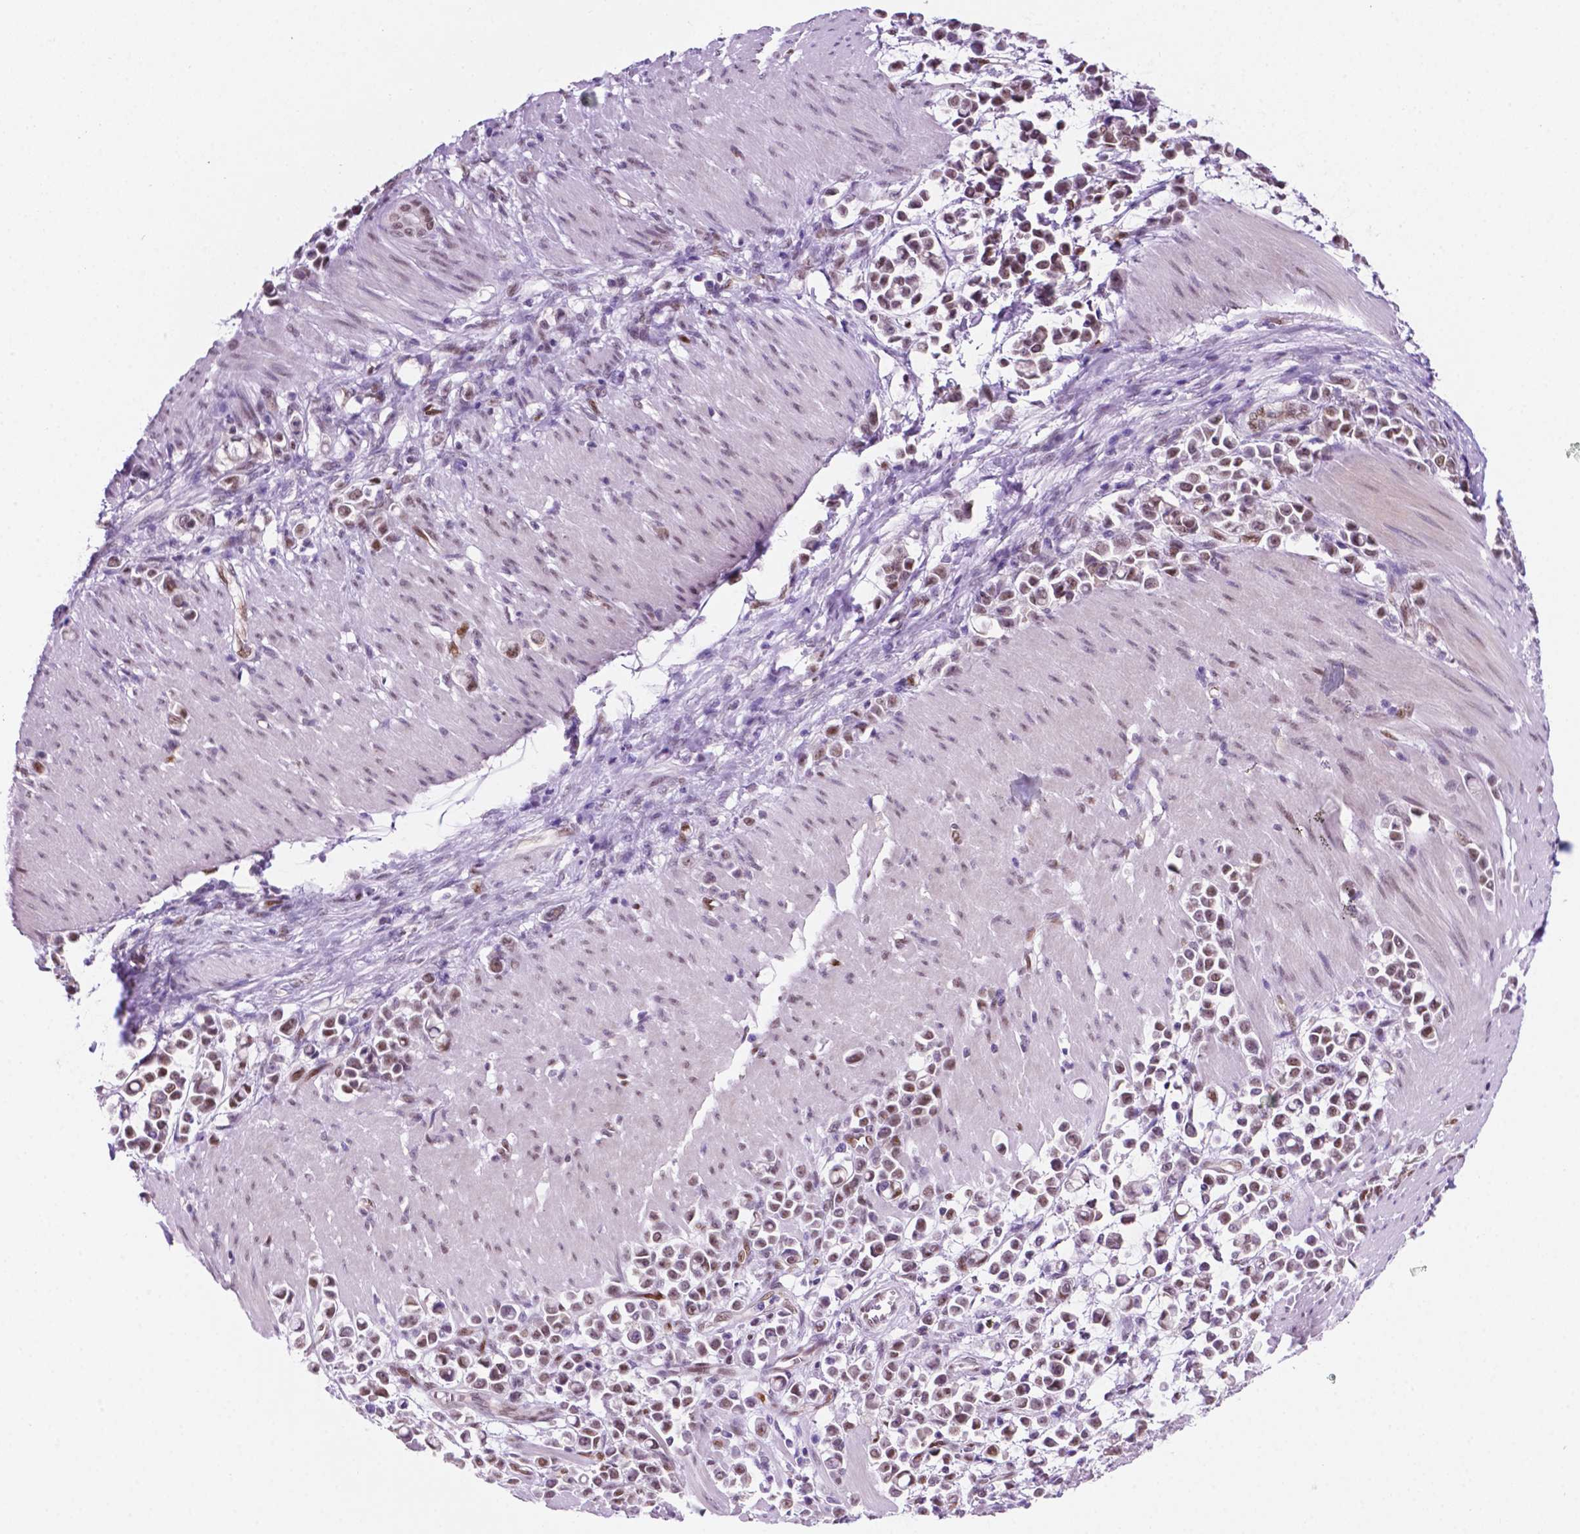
{"staining": {"intensity": "weak", "quantity": "25%-75%", "location": "nuclear"}, "tissue": "stomach cancer", "cell_type": "Tumor cells", "image_type": "cancer", "snomed": [{"axis": "morphology", "description": "Adenocarcinoma, NOS"}, {"axis": "topography", "description": "Stomach"}], "caption": "Immunohistochemical staining of human adenocarcinoma (stomach) displays weak nuclear protein expression in approximately 25%-75% of tumor cells.", "gene": "ERF", "patient": {"sex": "male", "age": 82}}